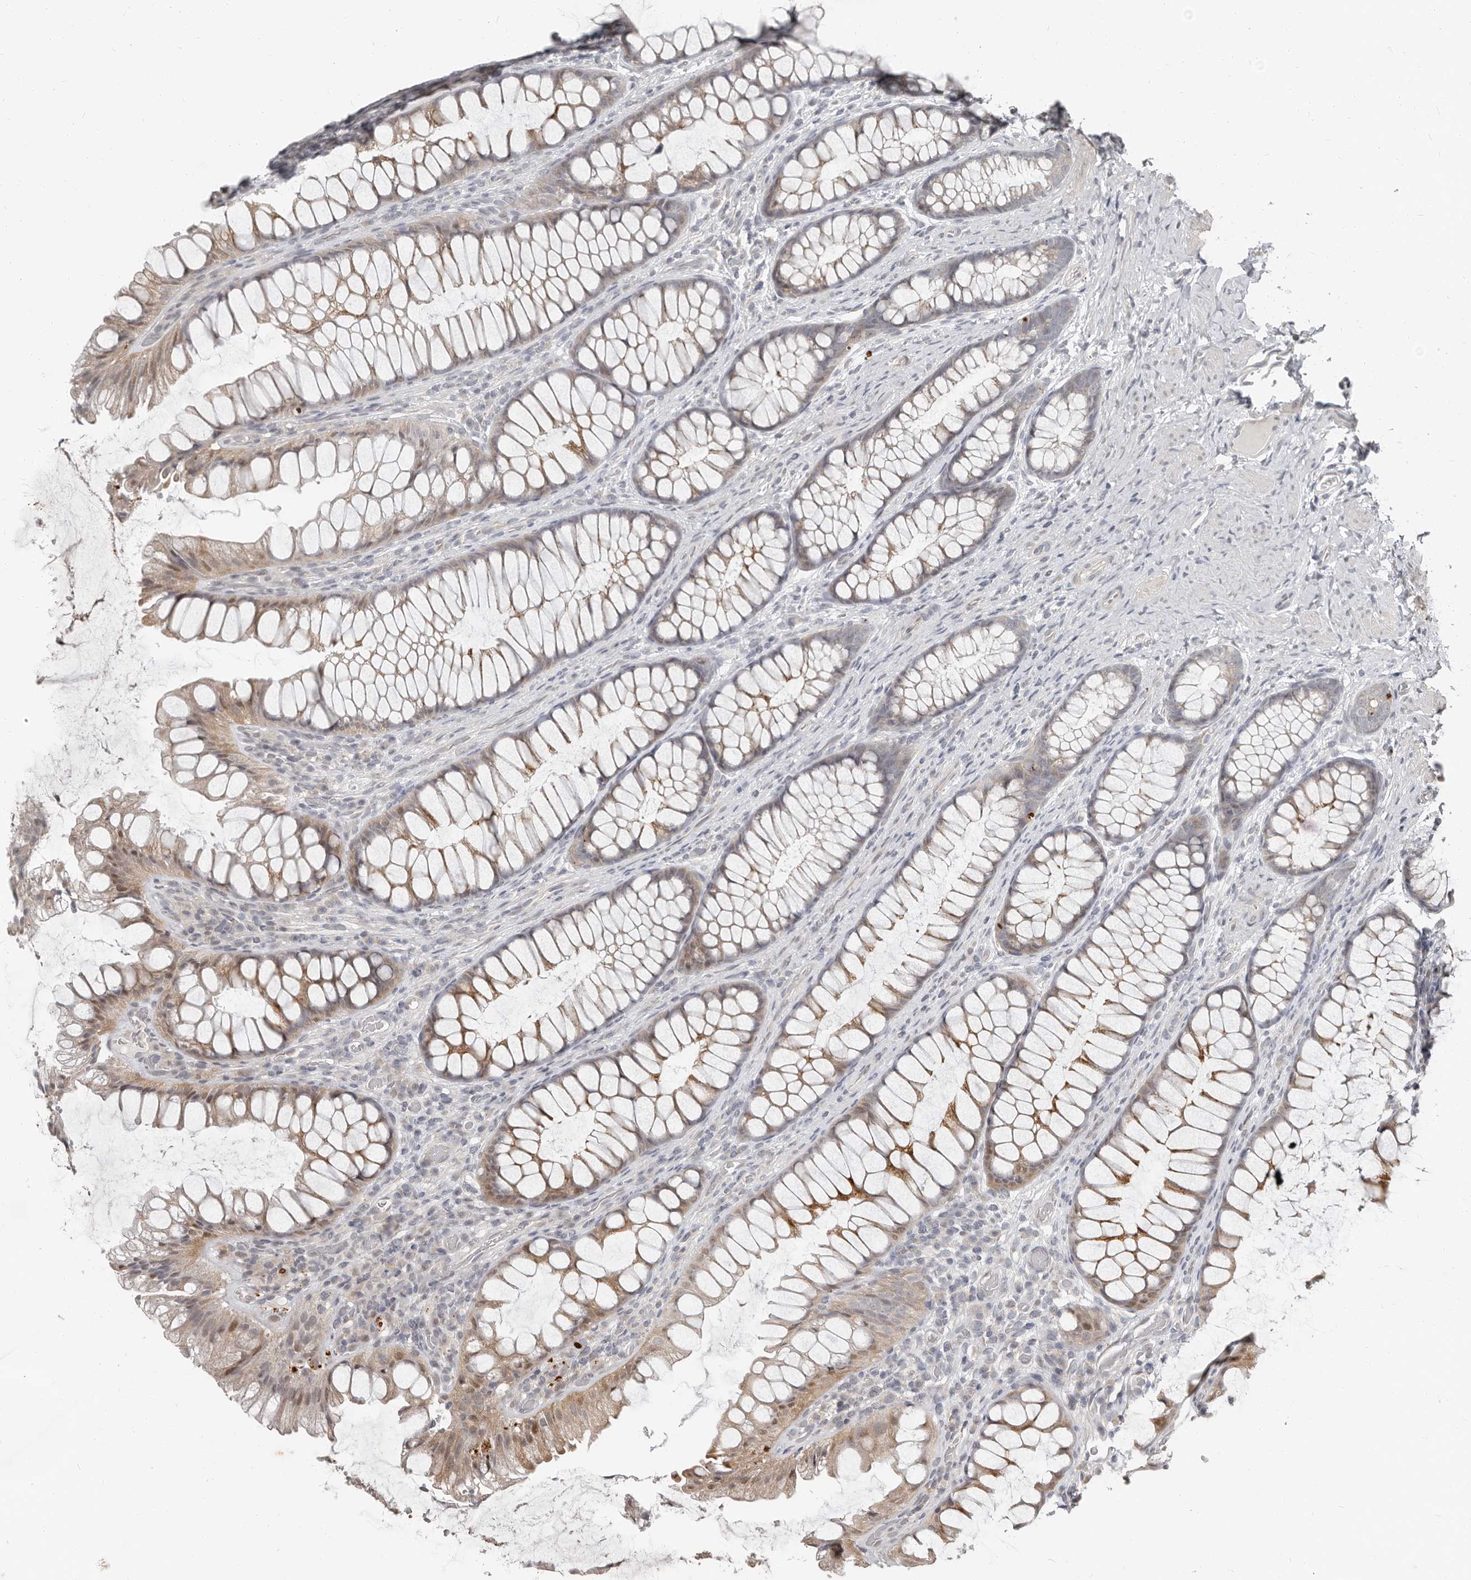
{"staining": {"intensity": "negative", "quantity": "none", "location": "none"}, "tissue": "colon", "cell_type": "Endothelial cells", "image_type": "normal", "snomed": [{"axis": "morphology", "description": "Normal tissue, NOS"}, {"axis": "topography", "description": "Colon"}], "caption": "High magnification brightfield microscopy of normal colon stained with DAB (3,3'-diaminobenzidine) (brown) and counterstained with hematoxylin (blue): endothelial cells show no significant positivity. The staining is performed using DAB (3,3'-diaminobenzidine) brown chromogen with nuclei counter-stained in using hematoxylin.", "gene": "APOL6", "patient": {"sex": "female", "age": 62}}